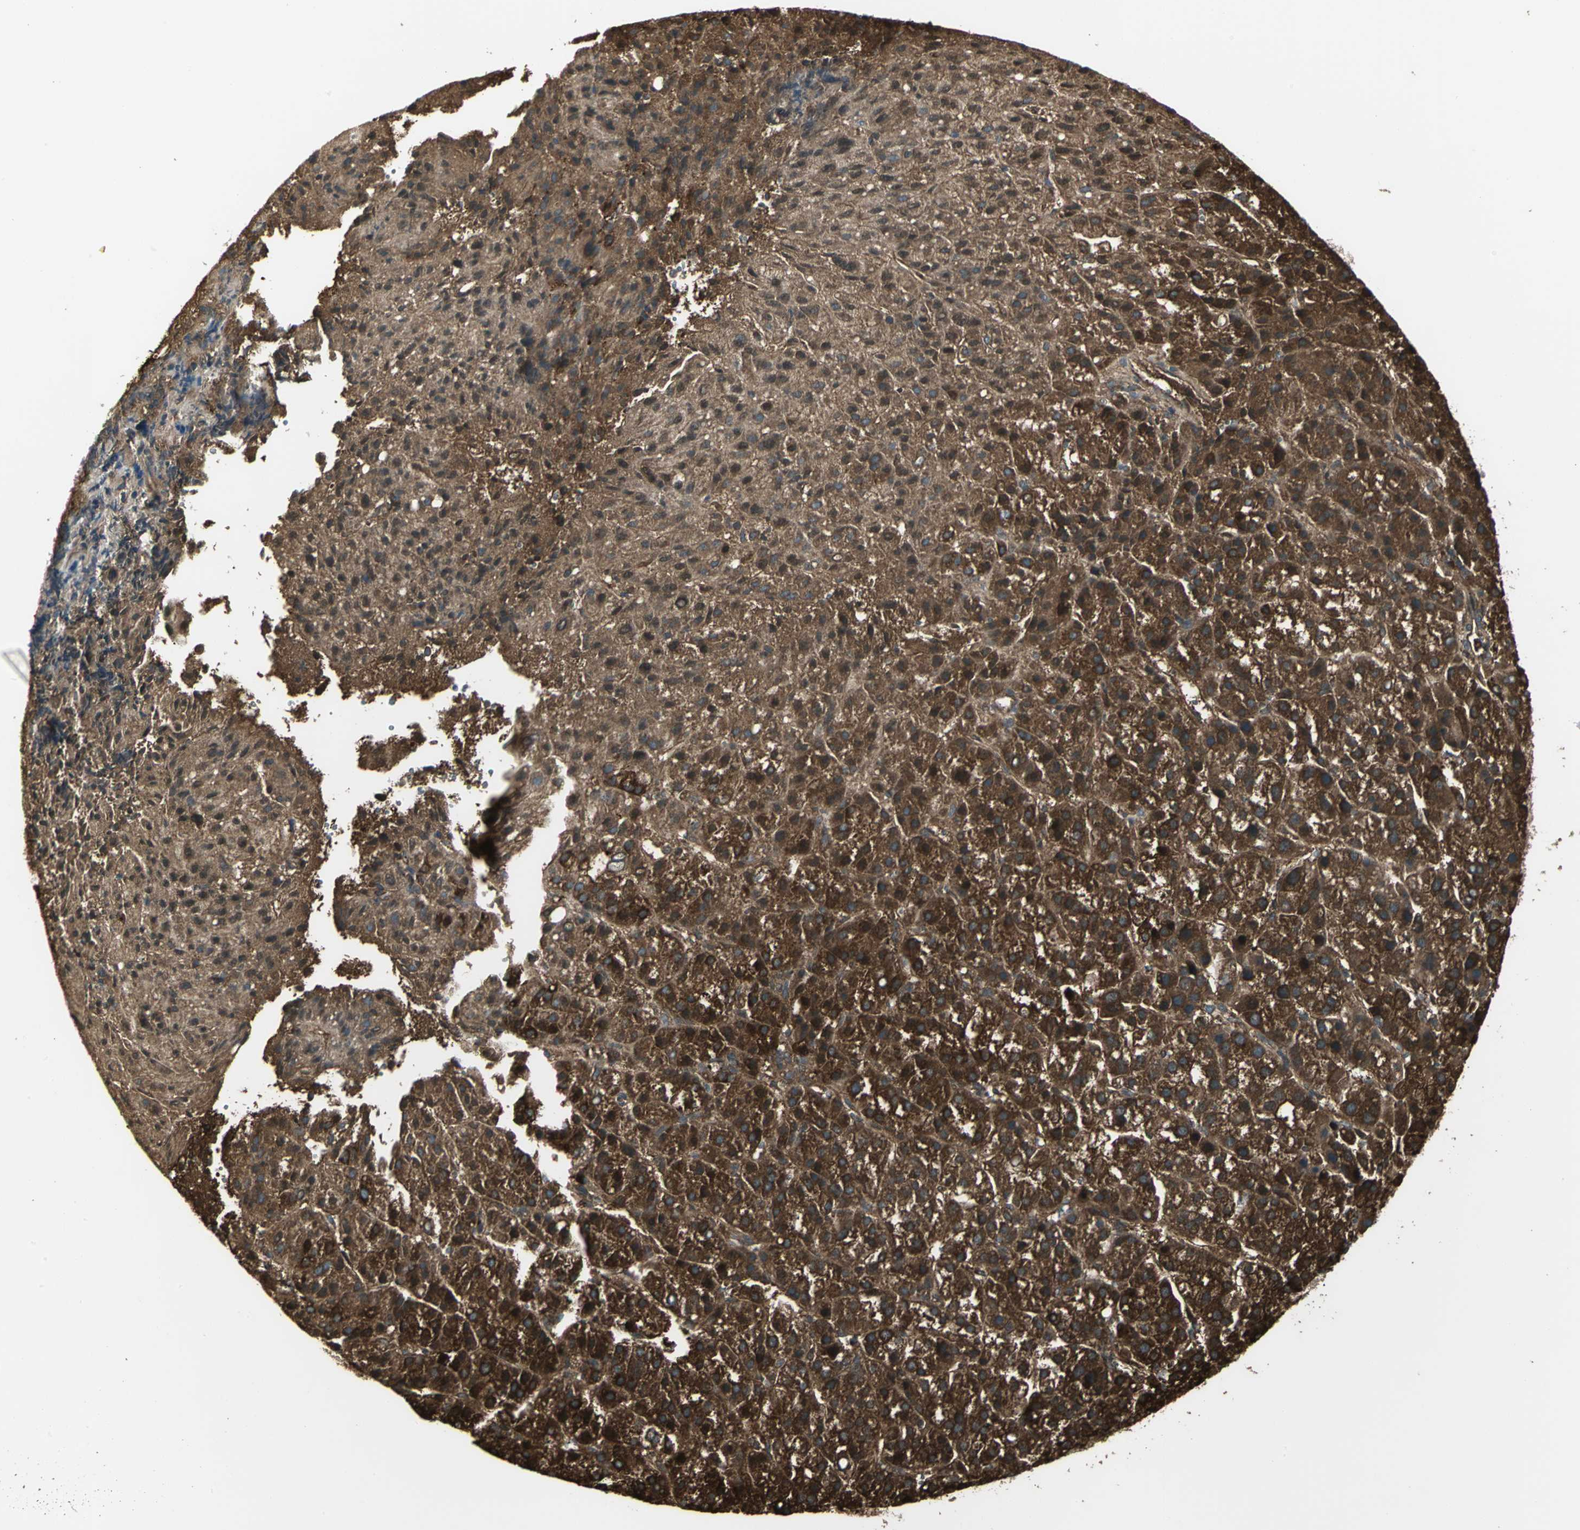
{"staining": {"intensity": "strong", "quantity": ">75%", "location": "cytoplasmic/membranous"}, "tissue": "liver cancer", "cell_type": "Tumor cells", "image_type": "cancer", "snomed": [{"axis": "morphology", "description": "Carcinoma, Hepatocellular, NOS"}, {"axis": "topography", "description": "Liver"}], "caption": "There is high levels of strong cytoplasmic/membranous expression in tumor cells of liver cancer (hepatocellular carcinoma), as demonstrated by immunohistochemical staining (brown color).", "gene": "PRXL2B", "patient": {"sex": "female", "age": 58}}